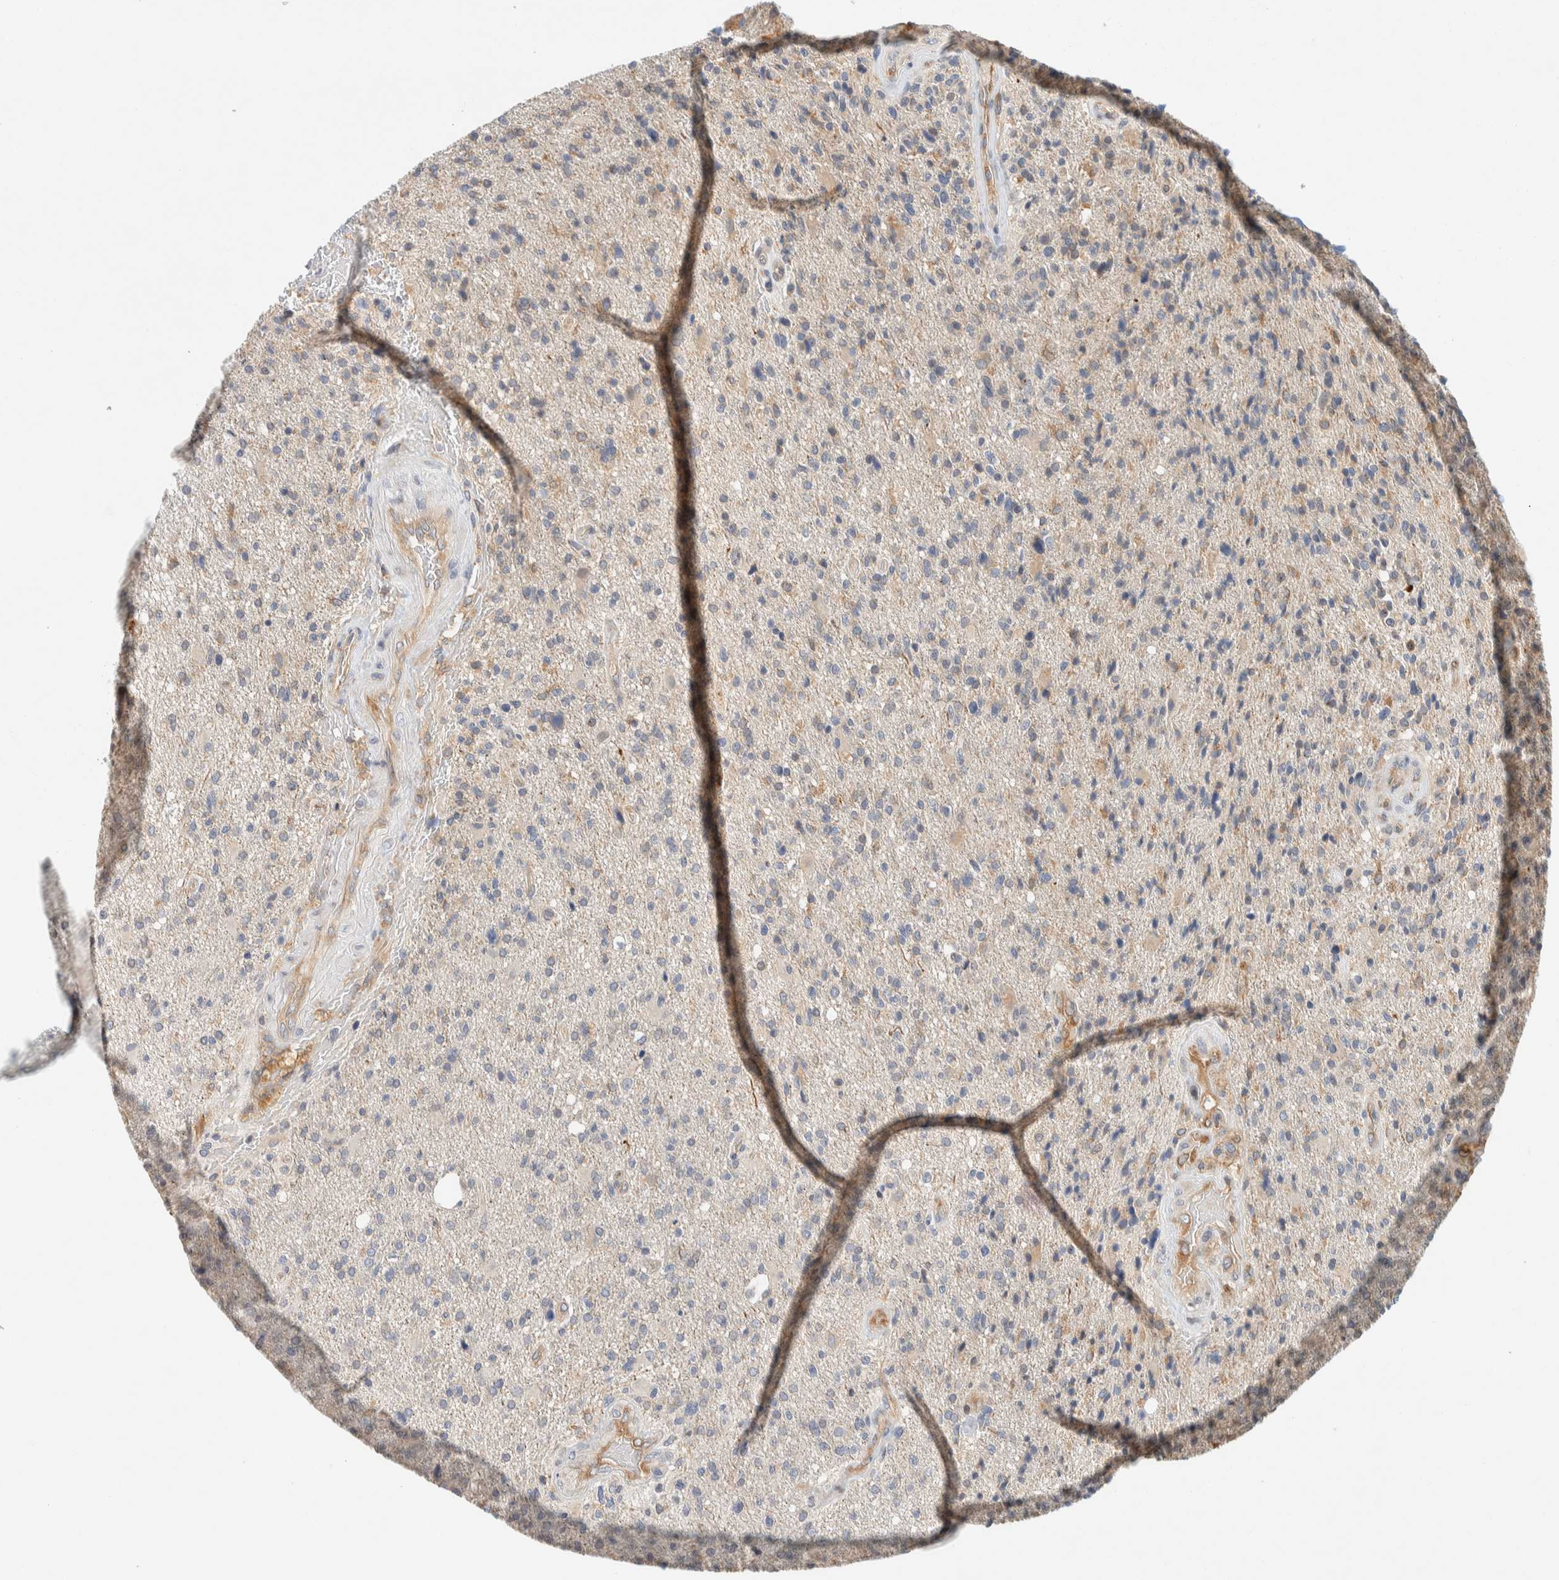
{"staining": {"intensity": "weak", "quantity": "25%-75%", "location": "cytoplasmic/membranous"}, "tissue": "glioma", "cell_type": "Tumor cells", "image_type": "cancer", "snomed": [{"axis": "morphology", "description": "Glioma, malignant, High grade"}, {"axis": "topography", "description": "Brain"}], "caption": "A brown stain shows weak cytoplasmic/membranous positivity of a protein in glioma tumor cells.", "gene": "SUMF2", "patient": {"sex": "male", "age": 72}}